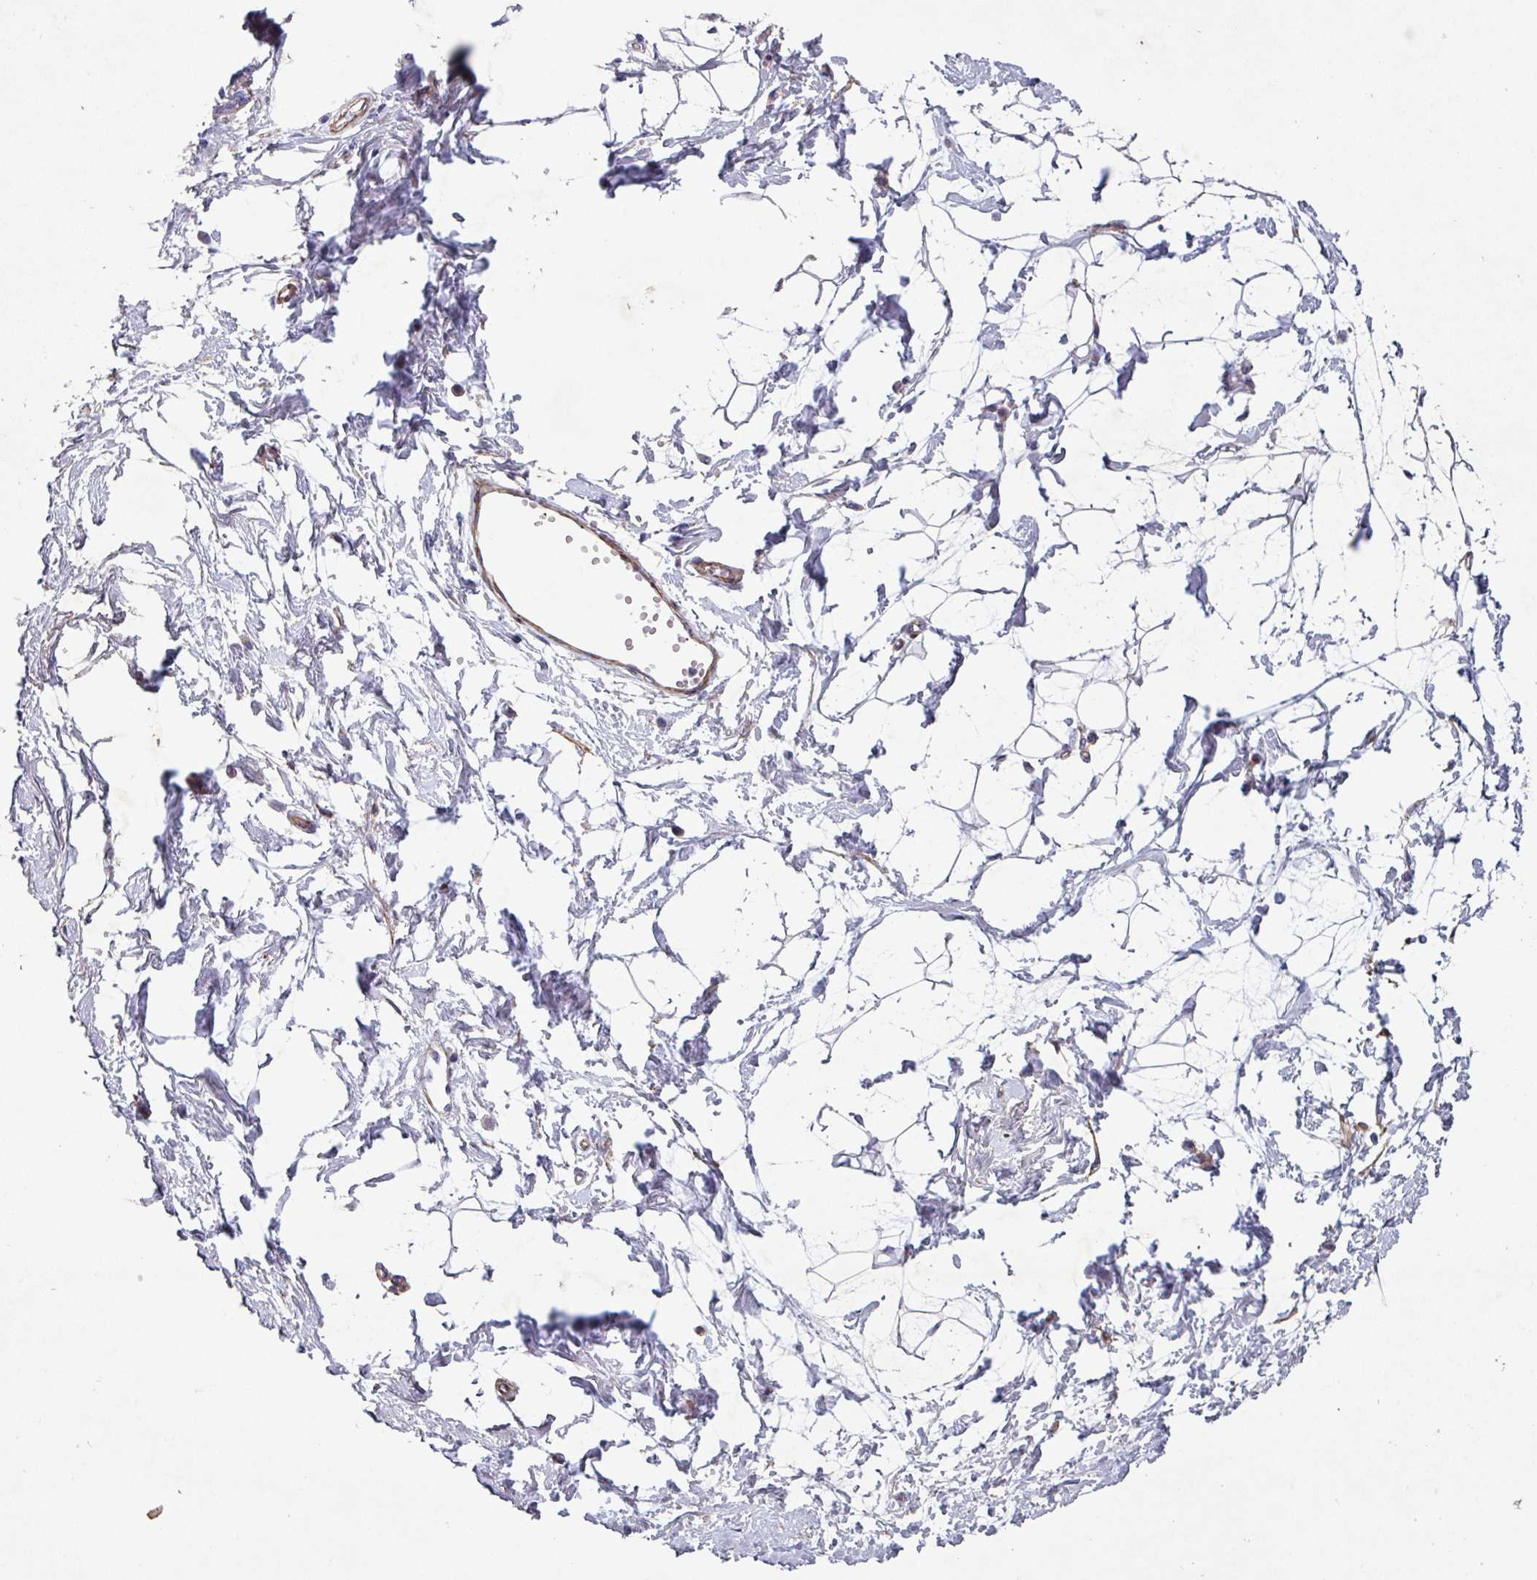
{"staining": {"intensity": "negative", "quantity": "none", "location": "none"}, "tissue": "breast", "cell_type": "Adipocytes", "image_type": "normal", "snomed": [{"axis": "morphology", "description": "Normal tissue, NOS"}, {"axis": "topography", "description": "Breast"}], "caption": "Human breast stained for a protein using immunohistochemistry (IHC) demonstrates no expression in adipocytes.", "gene": "ATP2C2", "patient": {"sex": "female", "age": 45}}